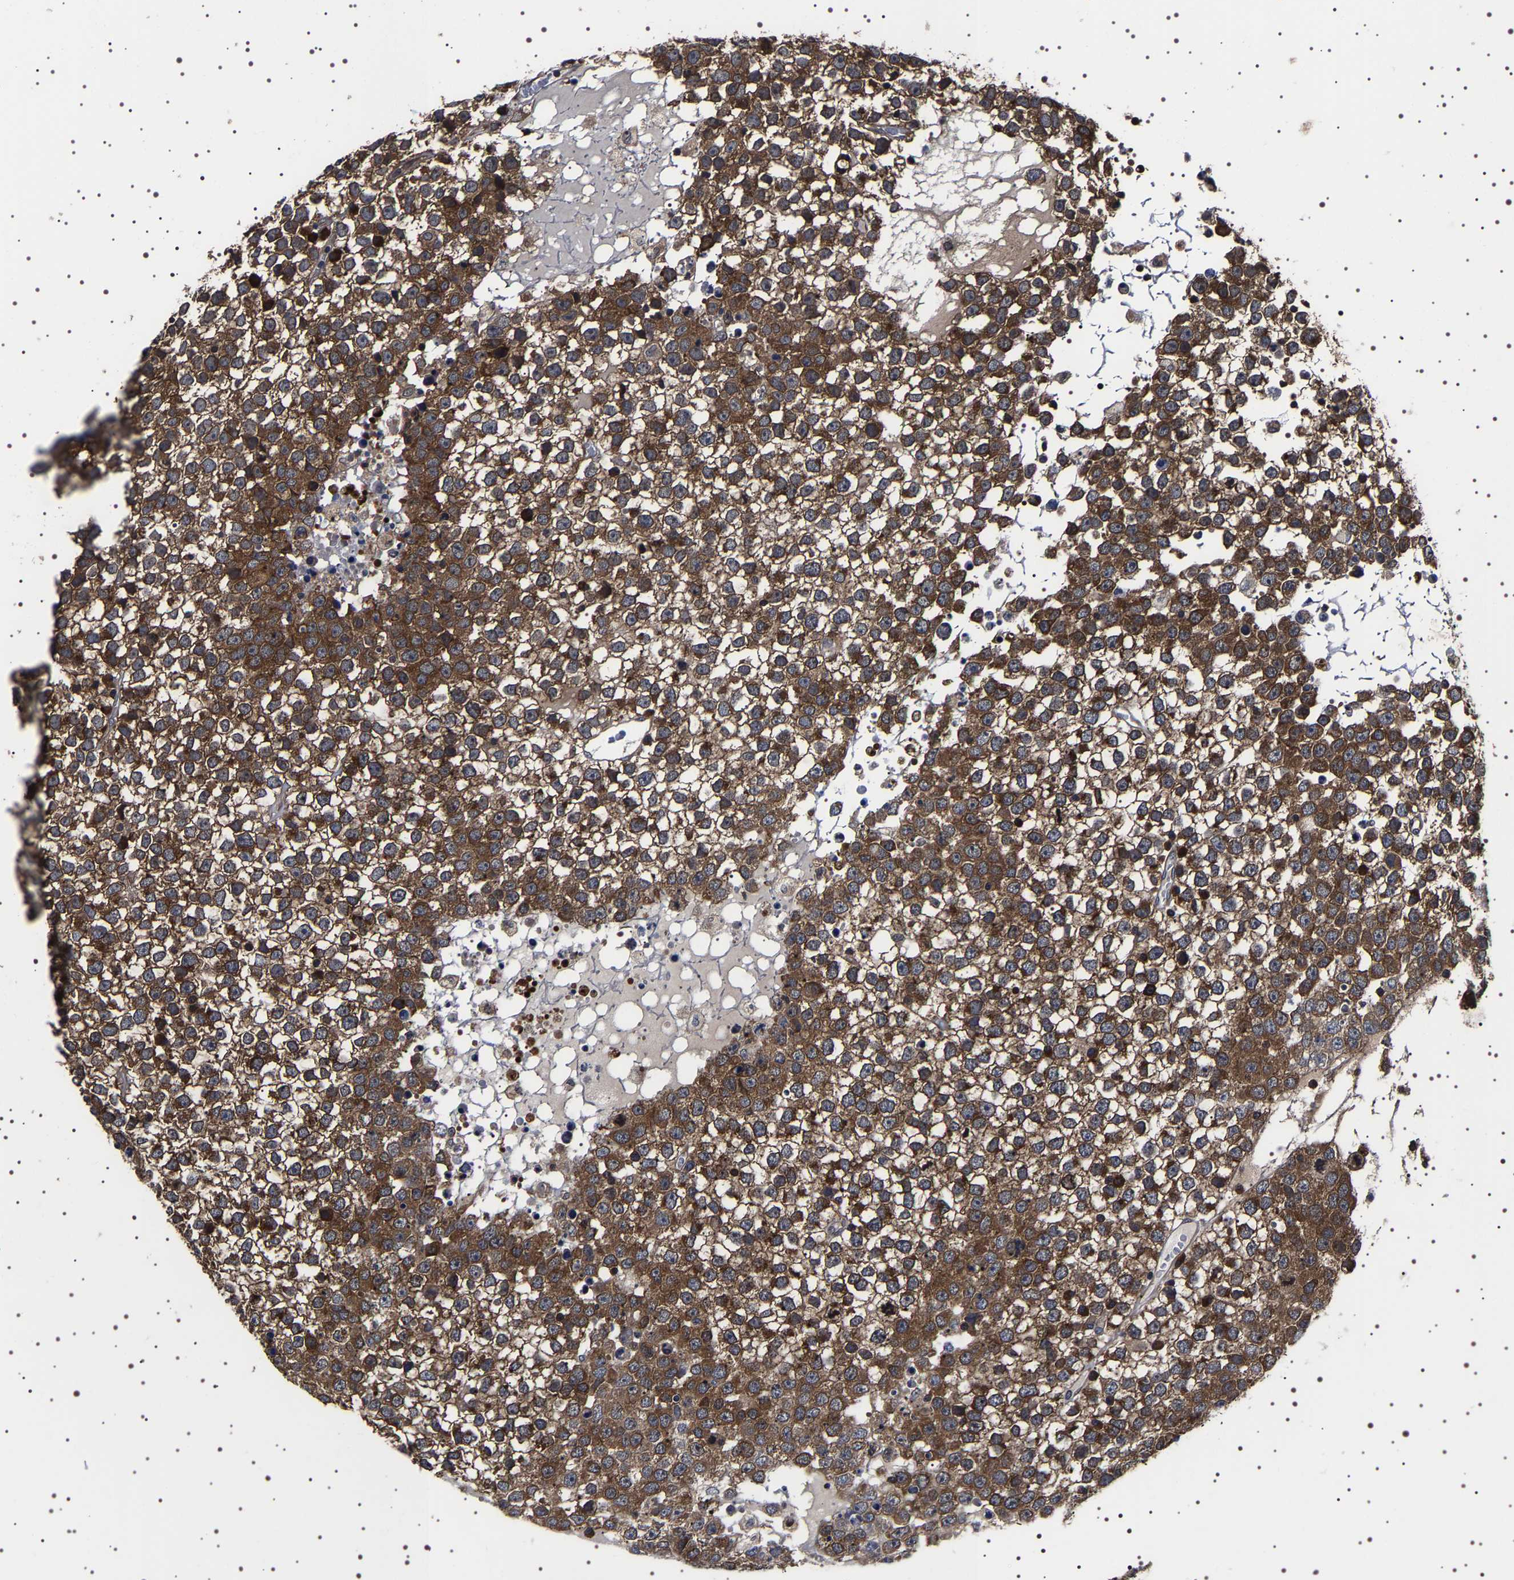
{"staining": {"intensity": "strong", "quantity": ">75%", "location": "cytoplasmic/membranous"}, "tissue": "testis cancer", "cell_type": "Tumor cells", "image_type": "cancer", "snomed": [{"axis": "morphology", "description": "Seminoma, NOS"}, {"axis": "topography", "description": "Testis"}], "caption": "A brown stain labels strong cytoplasmic/membranous expression of a protein in human testis cancer (seminoma) tumor cells.", "gene": "DARS1", "patient": {"sex": "male", "age": 65}}